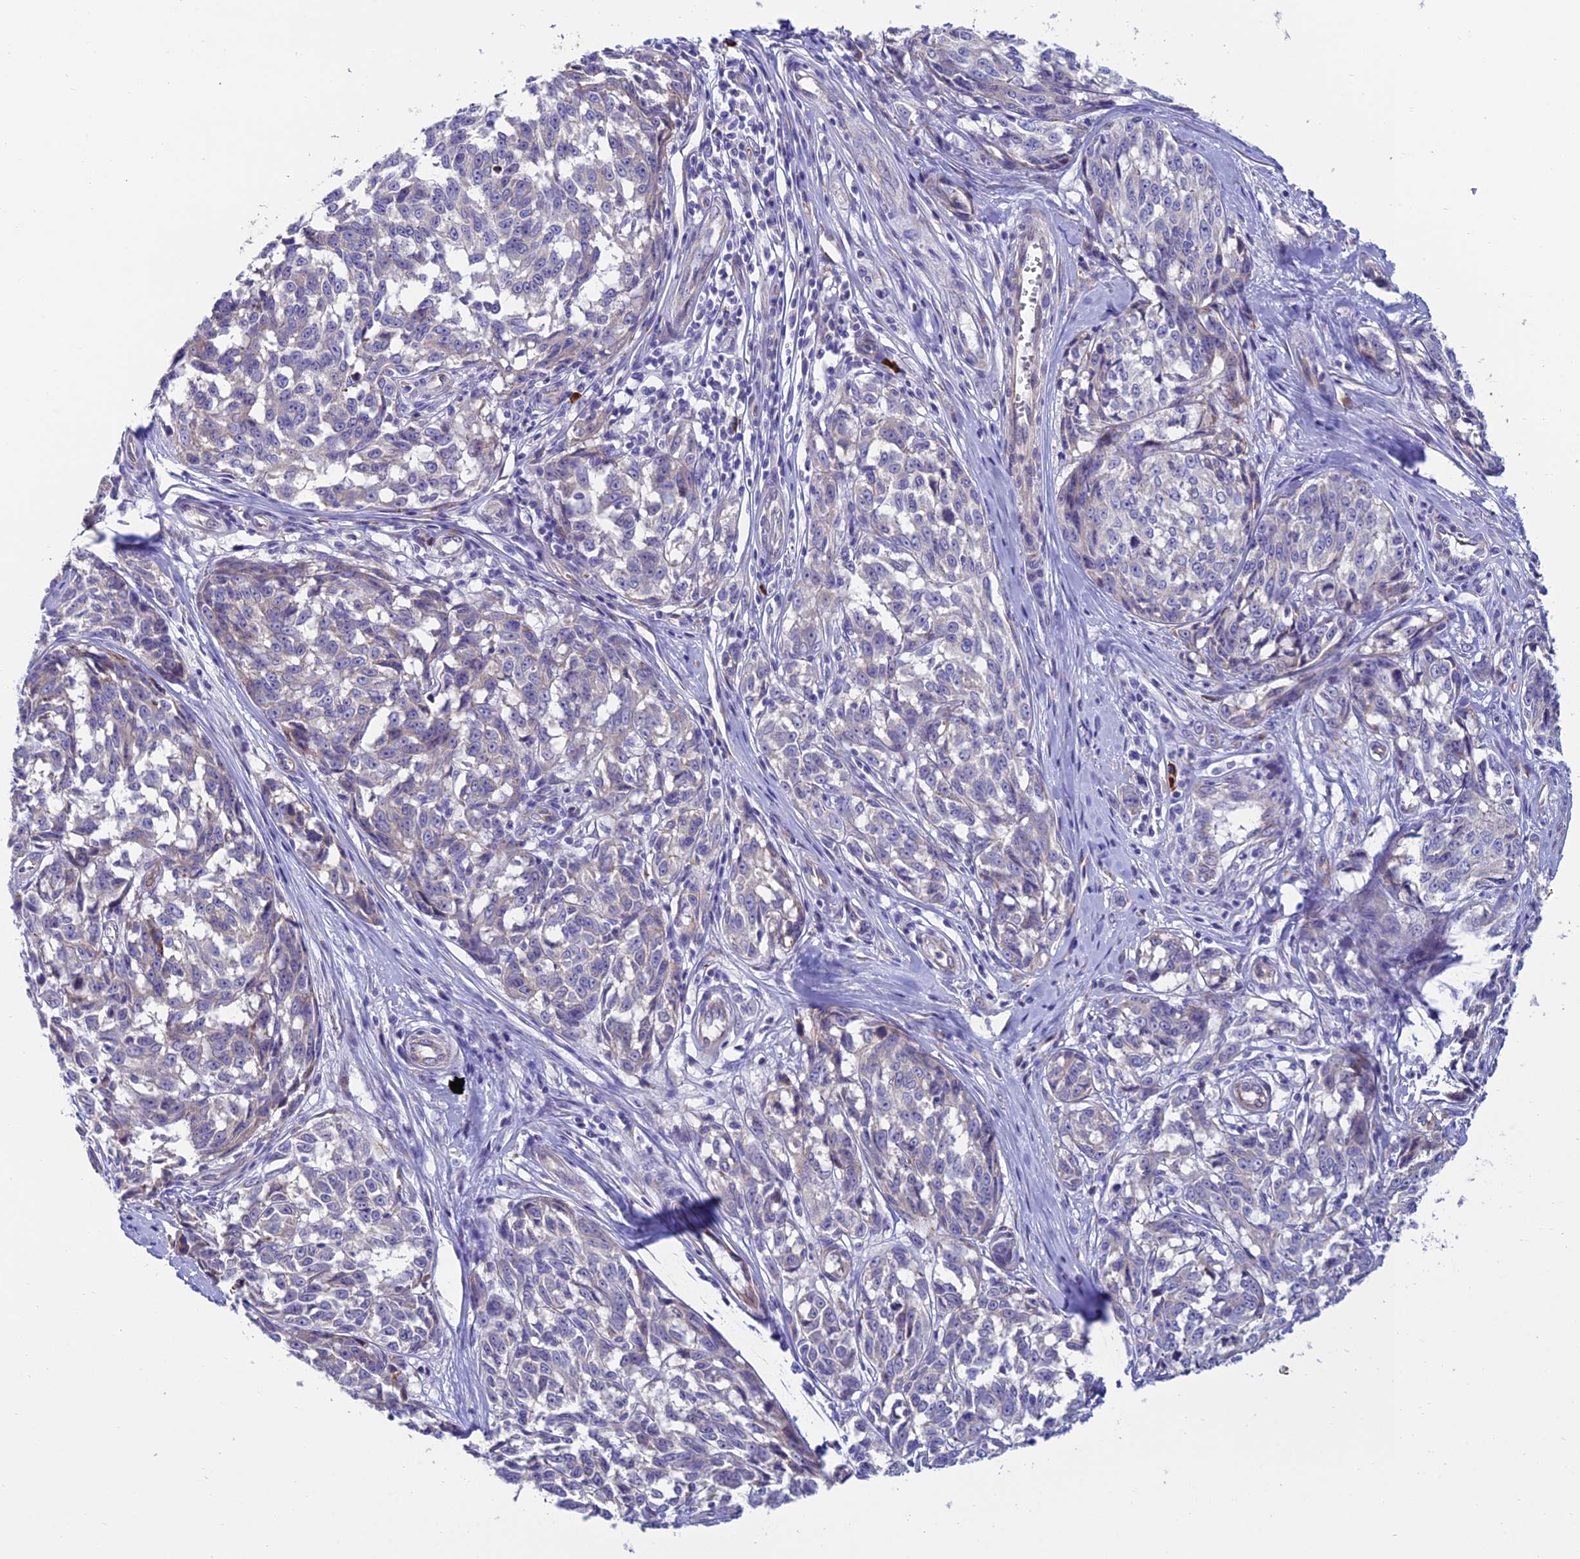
{"staining": {"intensity": "negative", "quantity": "none", "location": "none"}, "tissue": "melanoma", "cell_type": "Tumor cells", "image_type": "cancer", "snomed": [{"axis": "morphology", "description": "Malignant melanoma, NOS"}, {"axis": "topography", "description": "Skin"}], "caption": "An image of melanoma stained for a protein exhibits no brown staining in tumor cells.", "gene": "MACIR", "patient": {"sex": "female", "age": 64}}